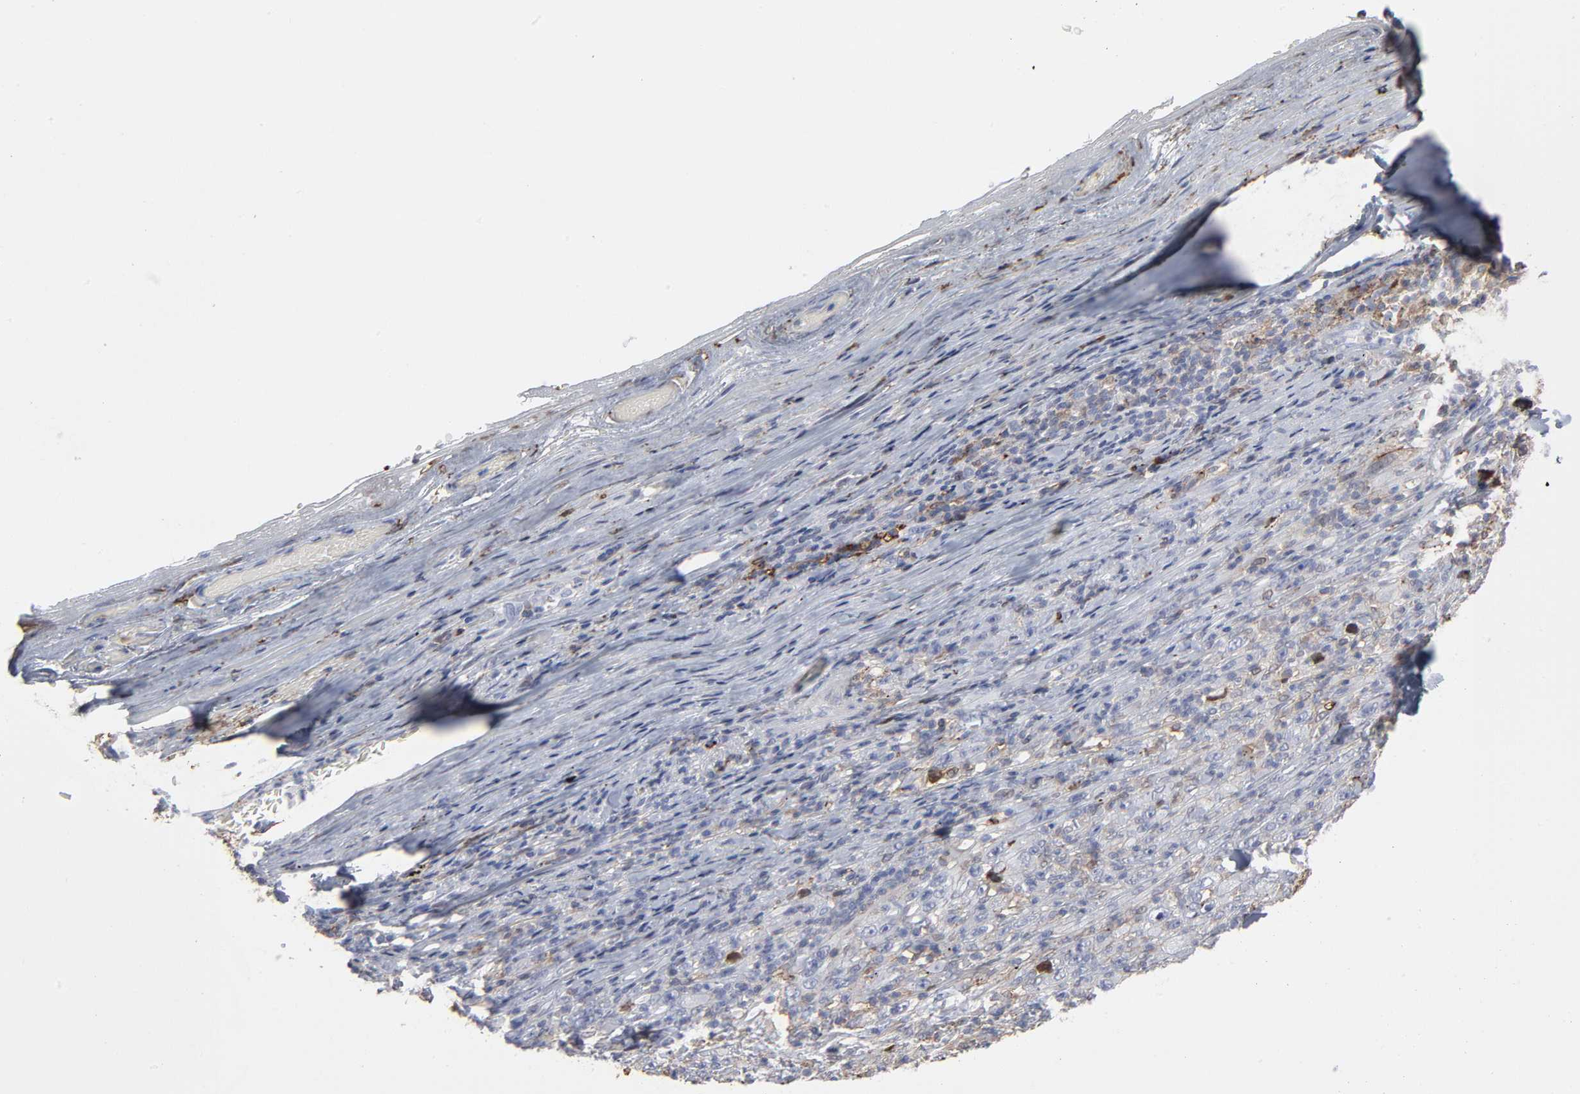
{"staining": {"intensity": "weak", "quantity": "<25%", "location": "cytoplasmic/membranous"}, "tissue": "melanoma", "cell_type": "Tumor cells", "image_type": "cancer", "snomed": [{"axis": "morphology", "description": "Malignant melanoma, Metastatic site"}, {"axis": "topography", "description": "Skin"}], "caption": "Malignant melanoma (metastatic site) stained for a protein using IHC reveals no expression tumor cells.", "gene": "ANXA5", "patient": {"sex": "female", "age": 56}}